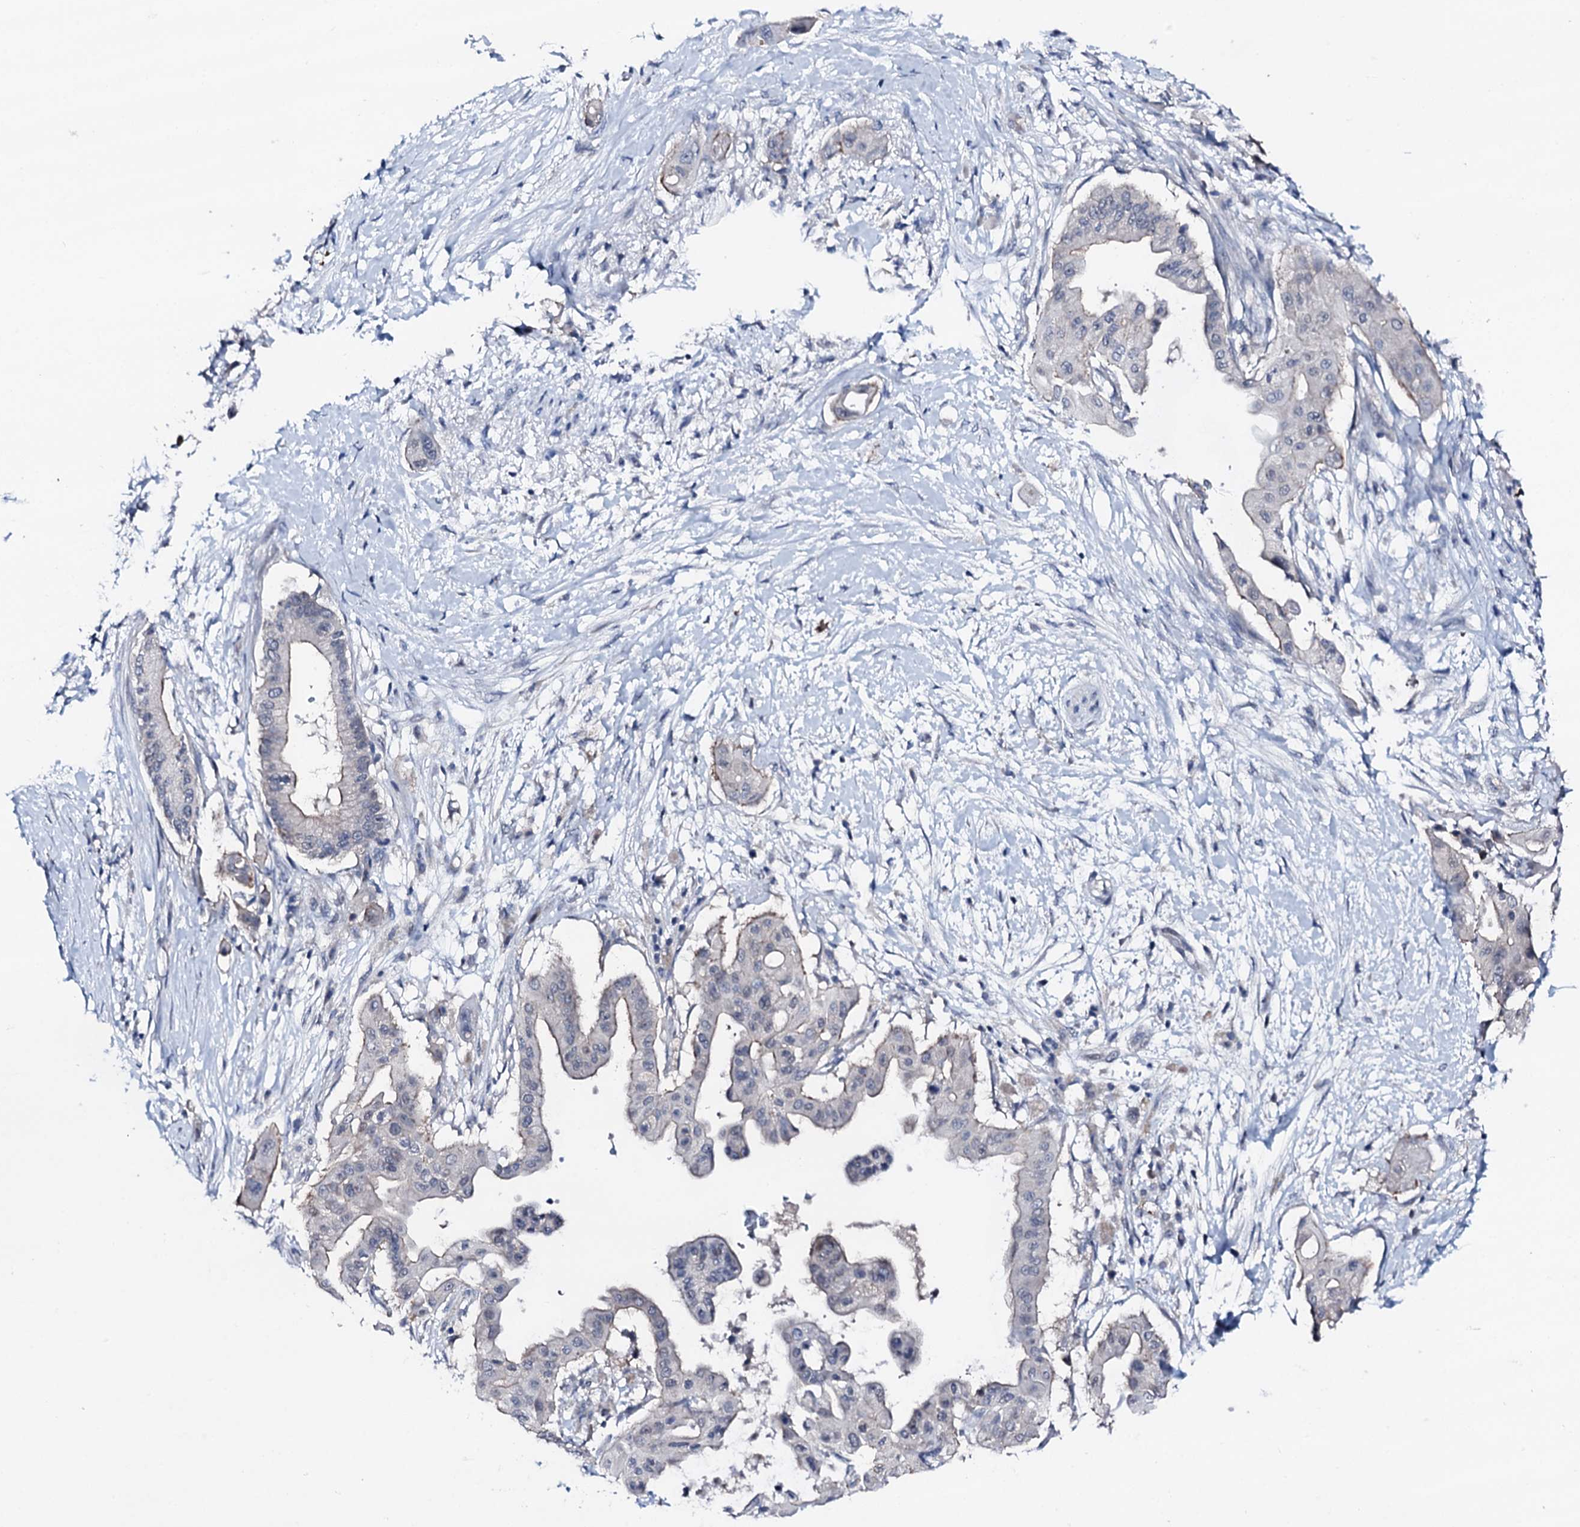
{"staining": {"intensity": "negative", "quantity": "none", "location": "none"}, "tissue": "pancreatic cancer", "cell_type": "Tumor cells", "image_type": "cancer", "snomed": [{"axis": "morphology", "description": "Adenocarcinoma, NOS"}, {"axis": "topography", "description": "Pancreas"}], "caption": "Immunohistochemical staining of human pancreatic cancer shows no significant positivity in tumor cells. (IHC, brightfield microscopy, high magnification).", "gene": "TRAFD1", "patient": {"sex": "male", "age": 68}}